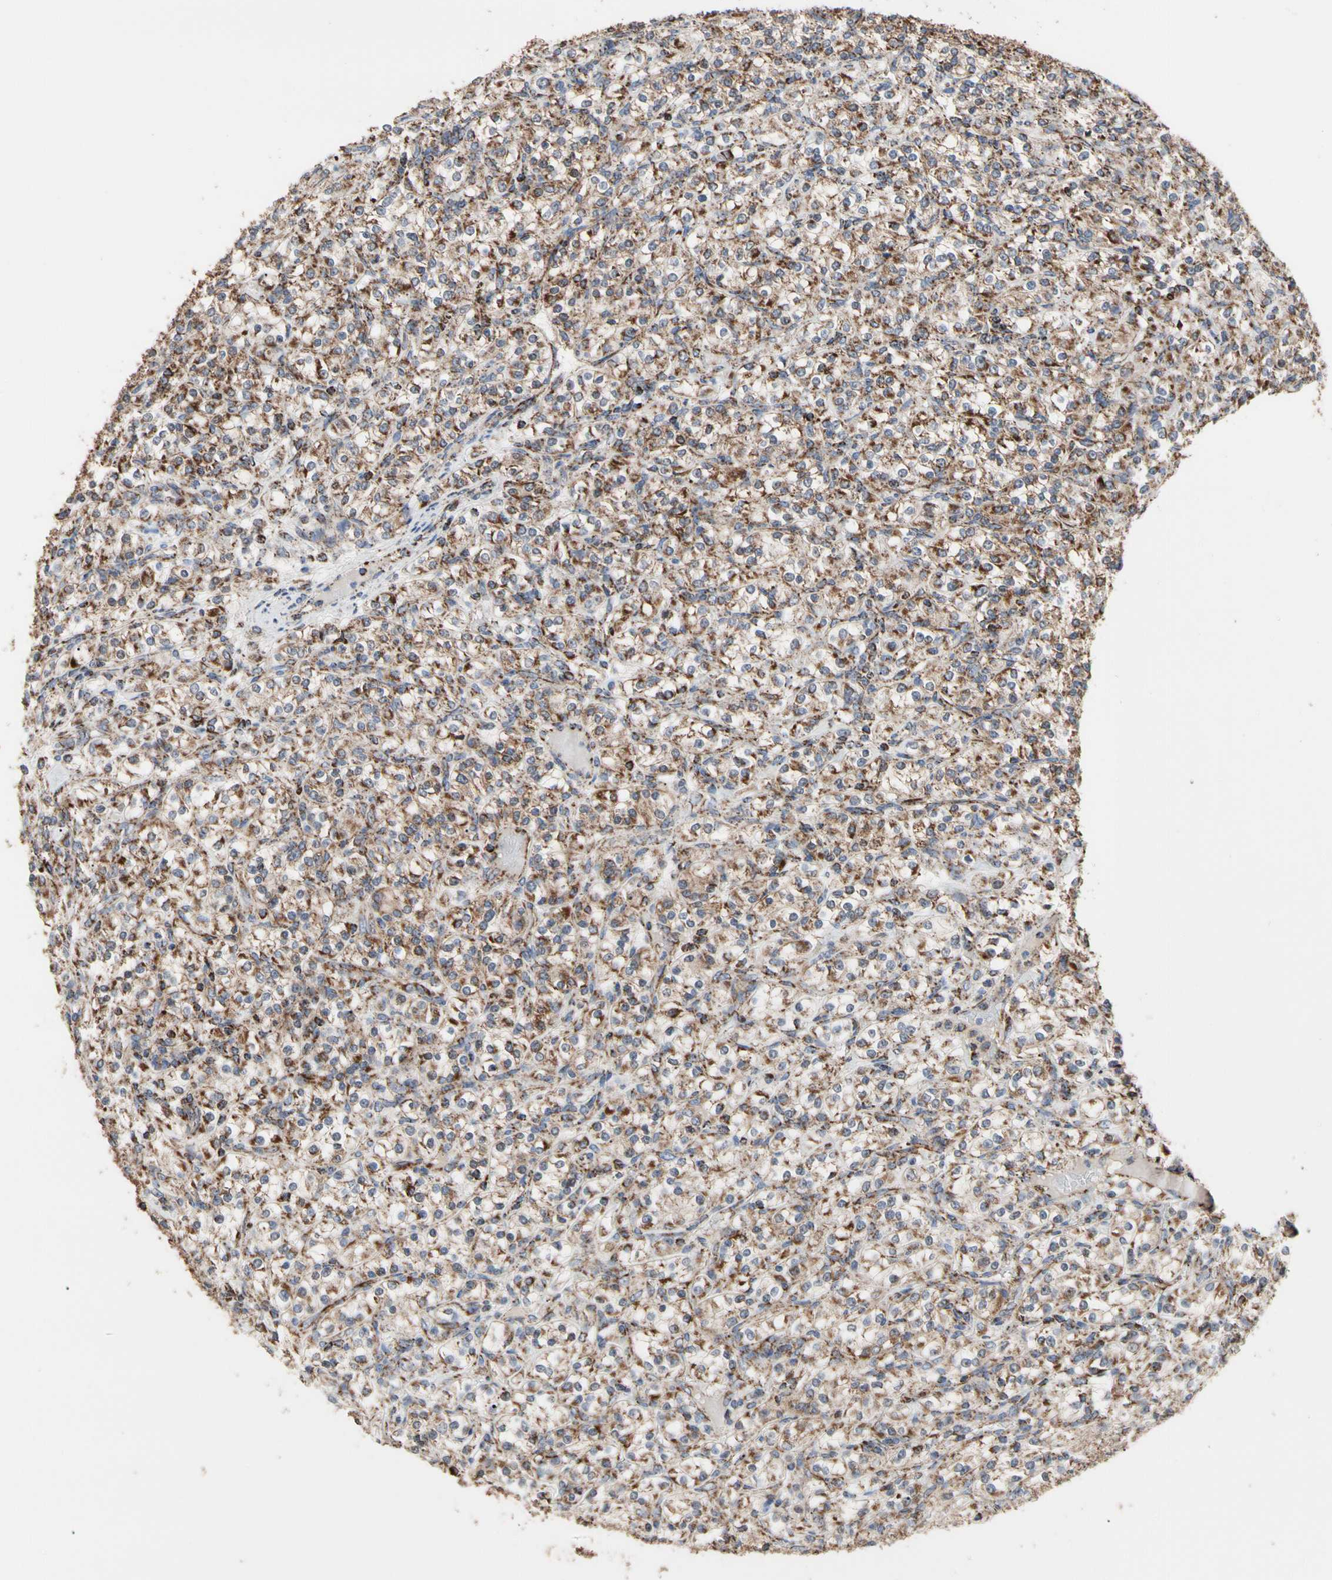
{"staining": {"intensity": "strong", "quantity": ">75%", "location": "cytoplasmic/membranous"}, "tissue": "renal cancer", "cell_type": "Tumor cells", "image_type": "cancer", "snomed": [{"axis": "morphology", "description": "Adenocarcinoma, NOS"}, {"axis": "topography", "description": "Kidney"}], "caption": "Renal cancer (adenocarcinoma) stained for a protein reveals strong cytoplasmic/membranous positivity in tumor cells.", "gene": "FAM110B", "patient": {"sex": "male", "age": 77}}